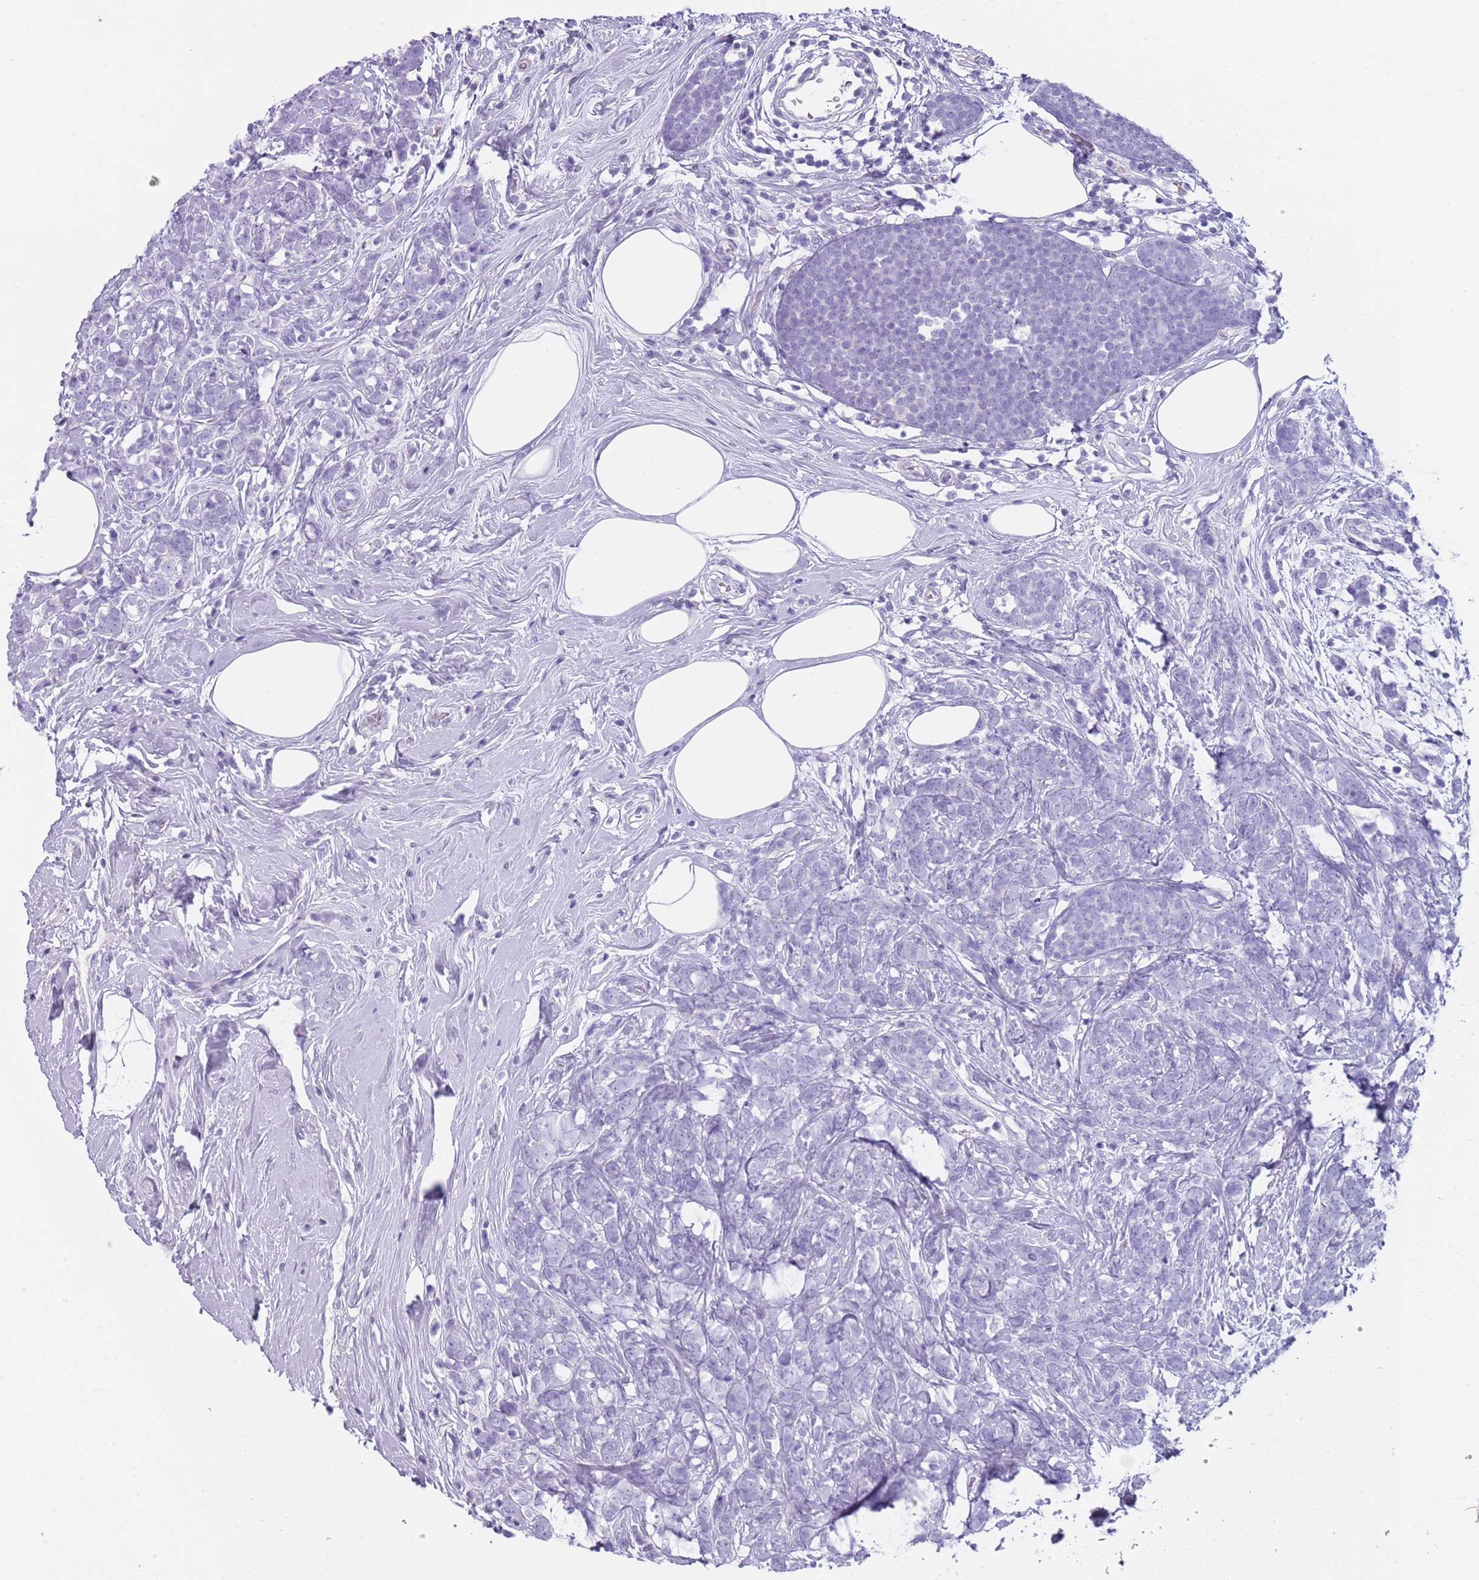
{"staining": {"intensity": "negative", "quantity": "none", "location": "none"}, "tissue": "breast cancer", "cell_type": "Tumor cells", "image_type": "cancer", "snomed": [{"axis": "morphology", "description": "Lobular carcinoma"}, {"axis": "topography", "description": "Breast"}], "caption": "Tumor cells are negative for brown protein staining in breast cancer.", "gene": "NBPF20", "patient": {"sex": "female", "age": 58}}